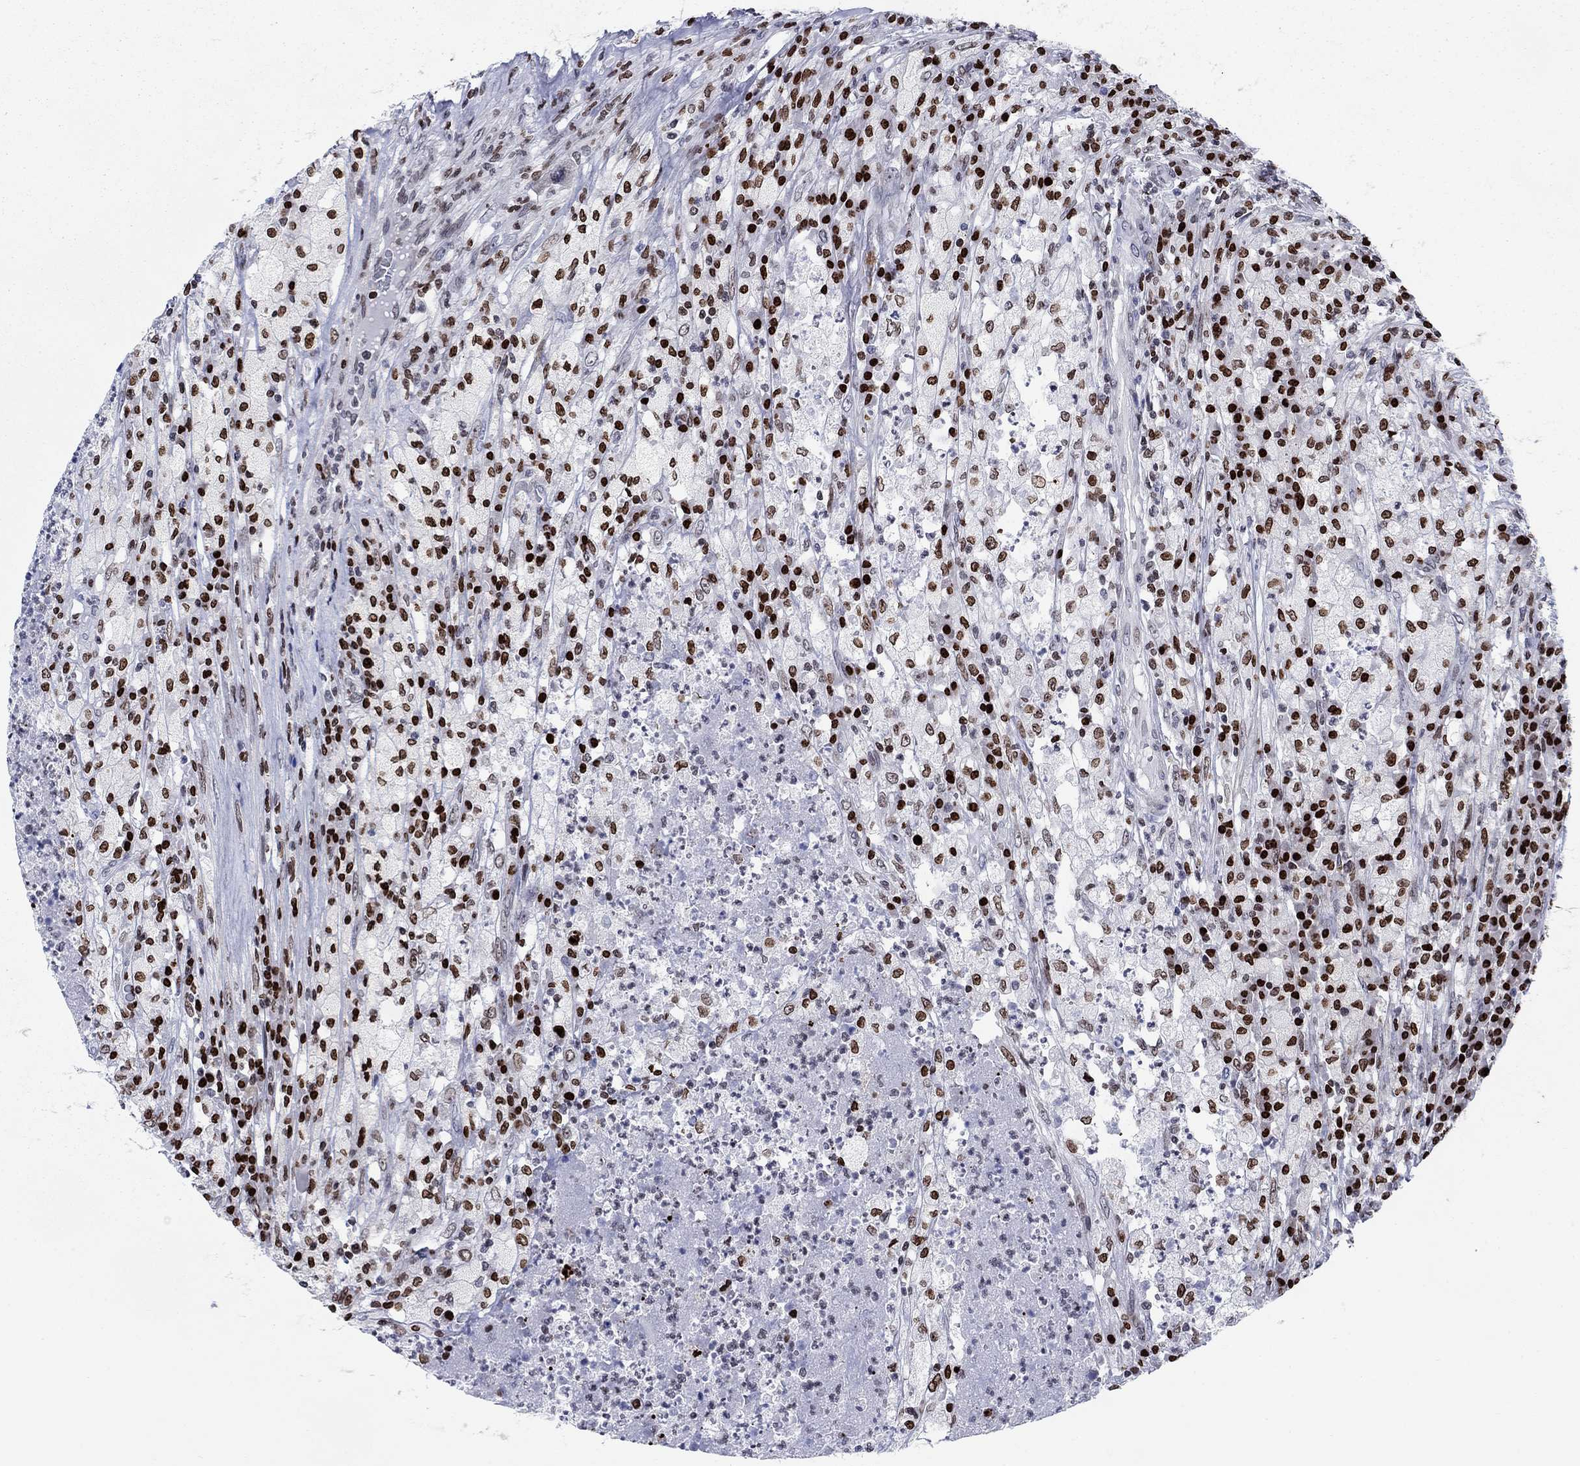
{"staining": {"intensity": "strong", "quantity": ">75%", "location": "nuclear"}, "tissue": "testis cancer", "cell_type": "Tumor cells", "image_type": "cancer", "snomed": [{"axis": "morphology", "description": "Necrosis, NOS"}, {"axis": "morphology", "description": "Carcinoma, Embryonal, NOS"}, {"axis": "topography", "description": "Testis"}], "caption": "Immunohistochemical staining of testis embryonal carcinoma exhibits strong nuclear protein expression in approximately >75% of tumor cells.", "gene": "HMGA1", "patient": {"sex": "male", "age": 19}}